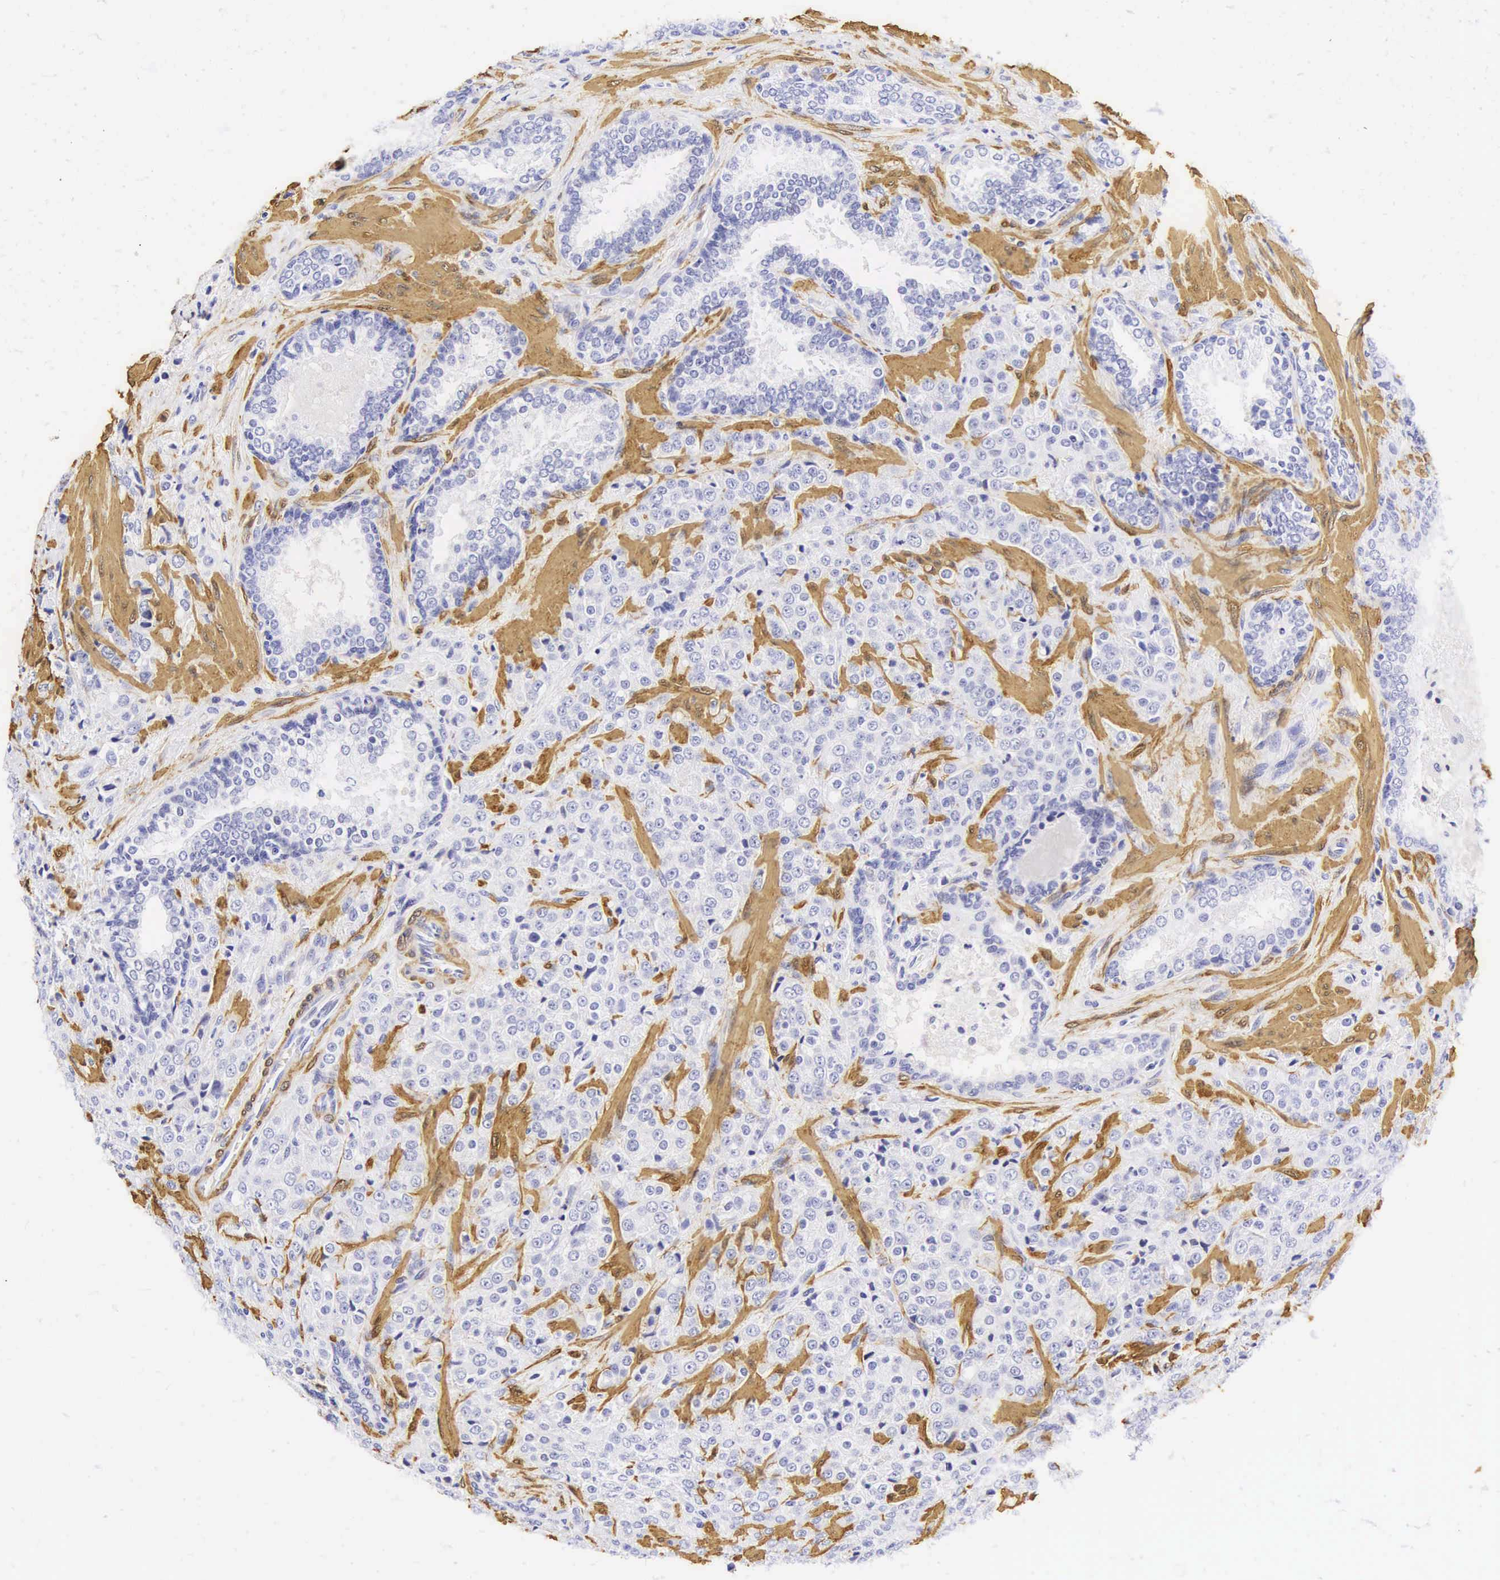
{"staining": {"intensity": "negative", "quantity": "none", "location": "none"}, "tissue": "prostate cancer", "cell_type": "Tumor cells", "image_type": "cancer", "snomed": [{"axis": "morphology", "description": "Adenocarcinoma, Medium grade"}, {"axis": "topography", "description": "Prostate"}], "caption": "This is an immunohistochemistry (IHC) histopathology image of human prostate adenocarcinoma (medium-grade). There is no staining in tumor cells.", "gene": "CNN1", "patient": {"sex": "male", "age": 70}}